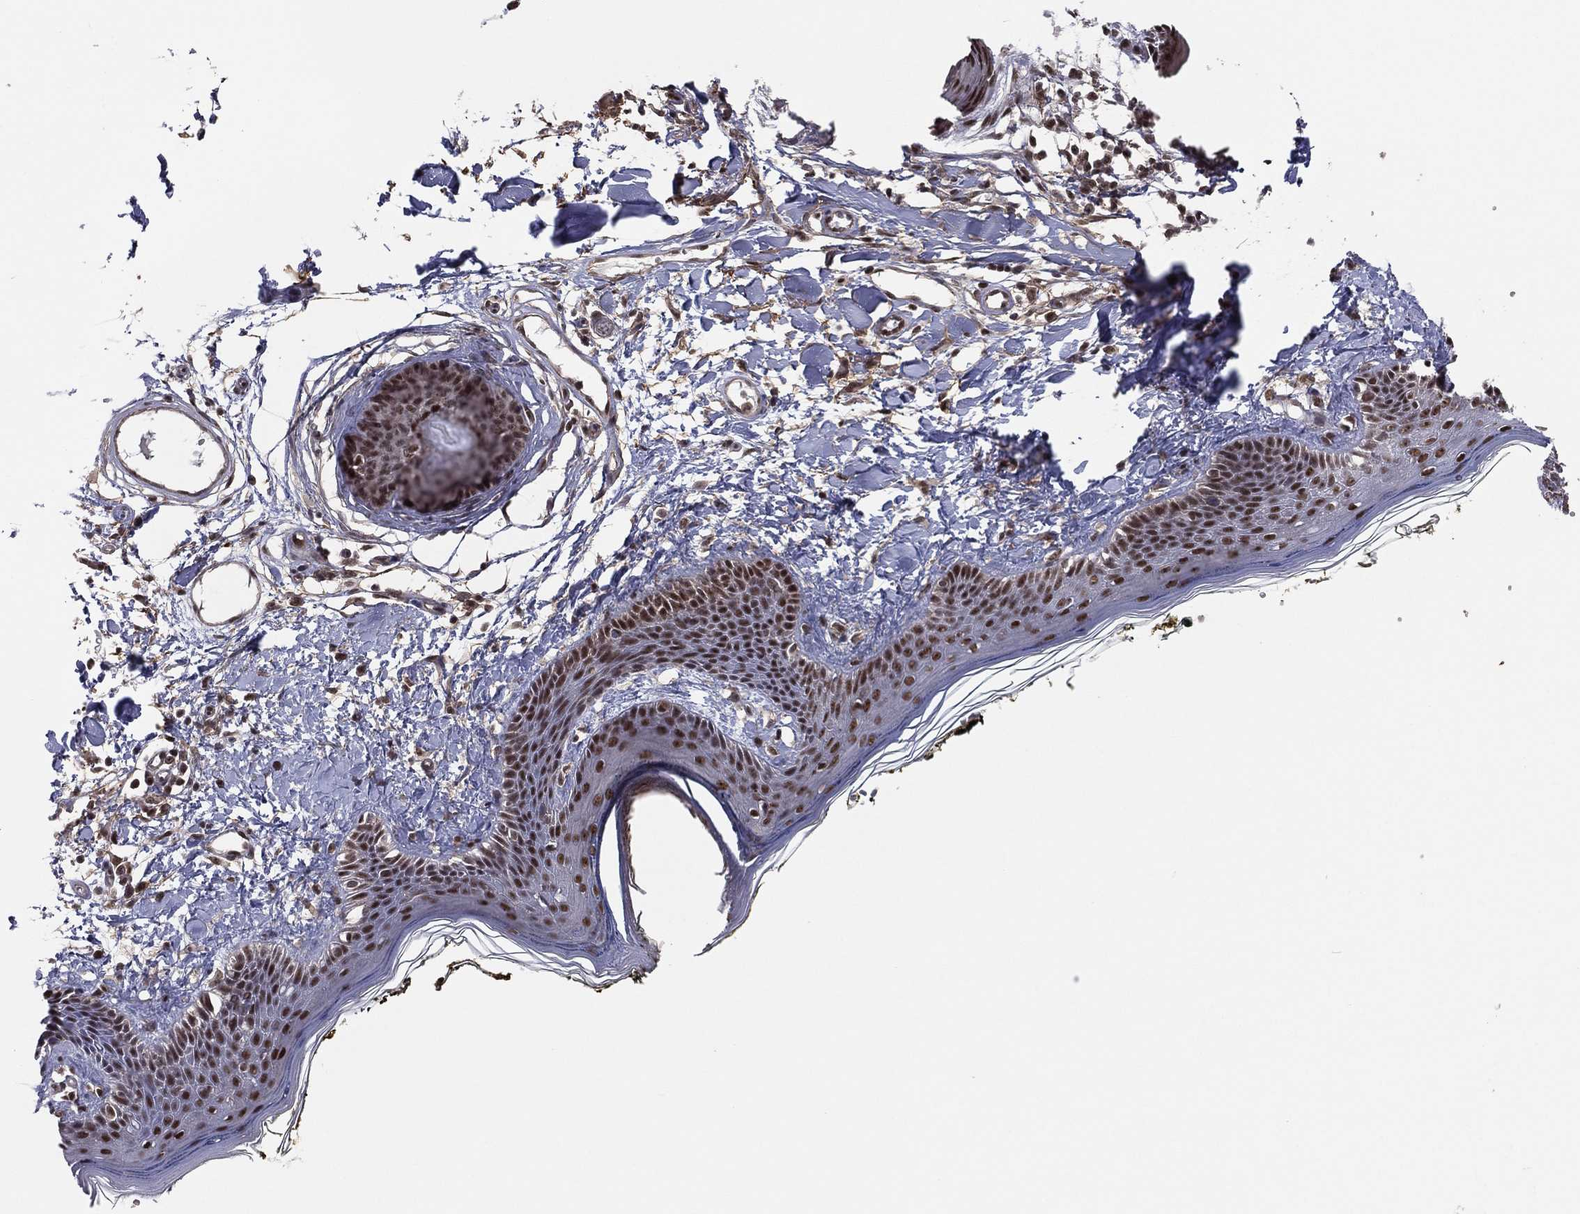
{"staining": {"intensity": "strong", "quantity": ">75%", "location": "nuclear"}, "tissue": "skin", "cell_type": "Fibroblasts", "image_type": "normal", "snomed": [{"axis": "morphology", "description": "Normal tissue, NOS"}, {"axis": "topography", "description": "Skin"}], "caption": "High-power microscopy captured an IHC micrograph of unremarkable skin, revealing strong nuclear positivity in approximately >75% of fibroblasts.", "gene": "GPALPP1", "patient": {"sex": "male", "age": 76}}